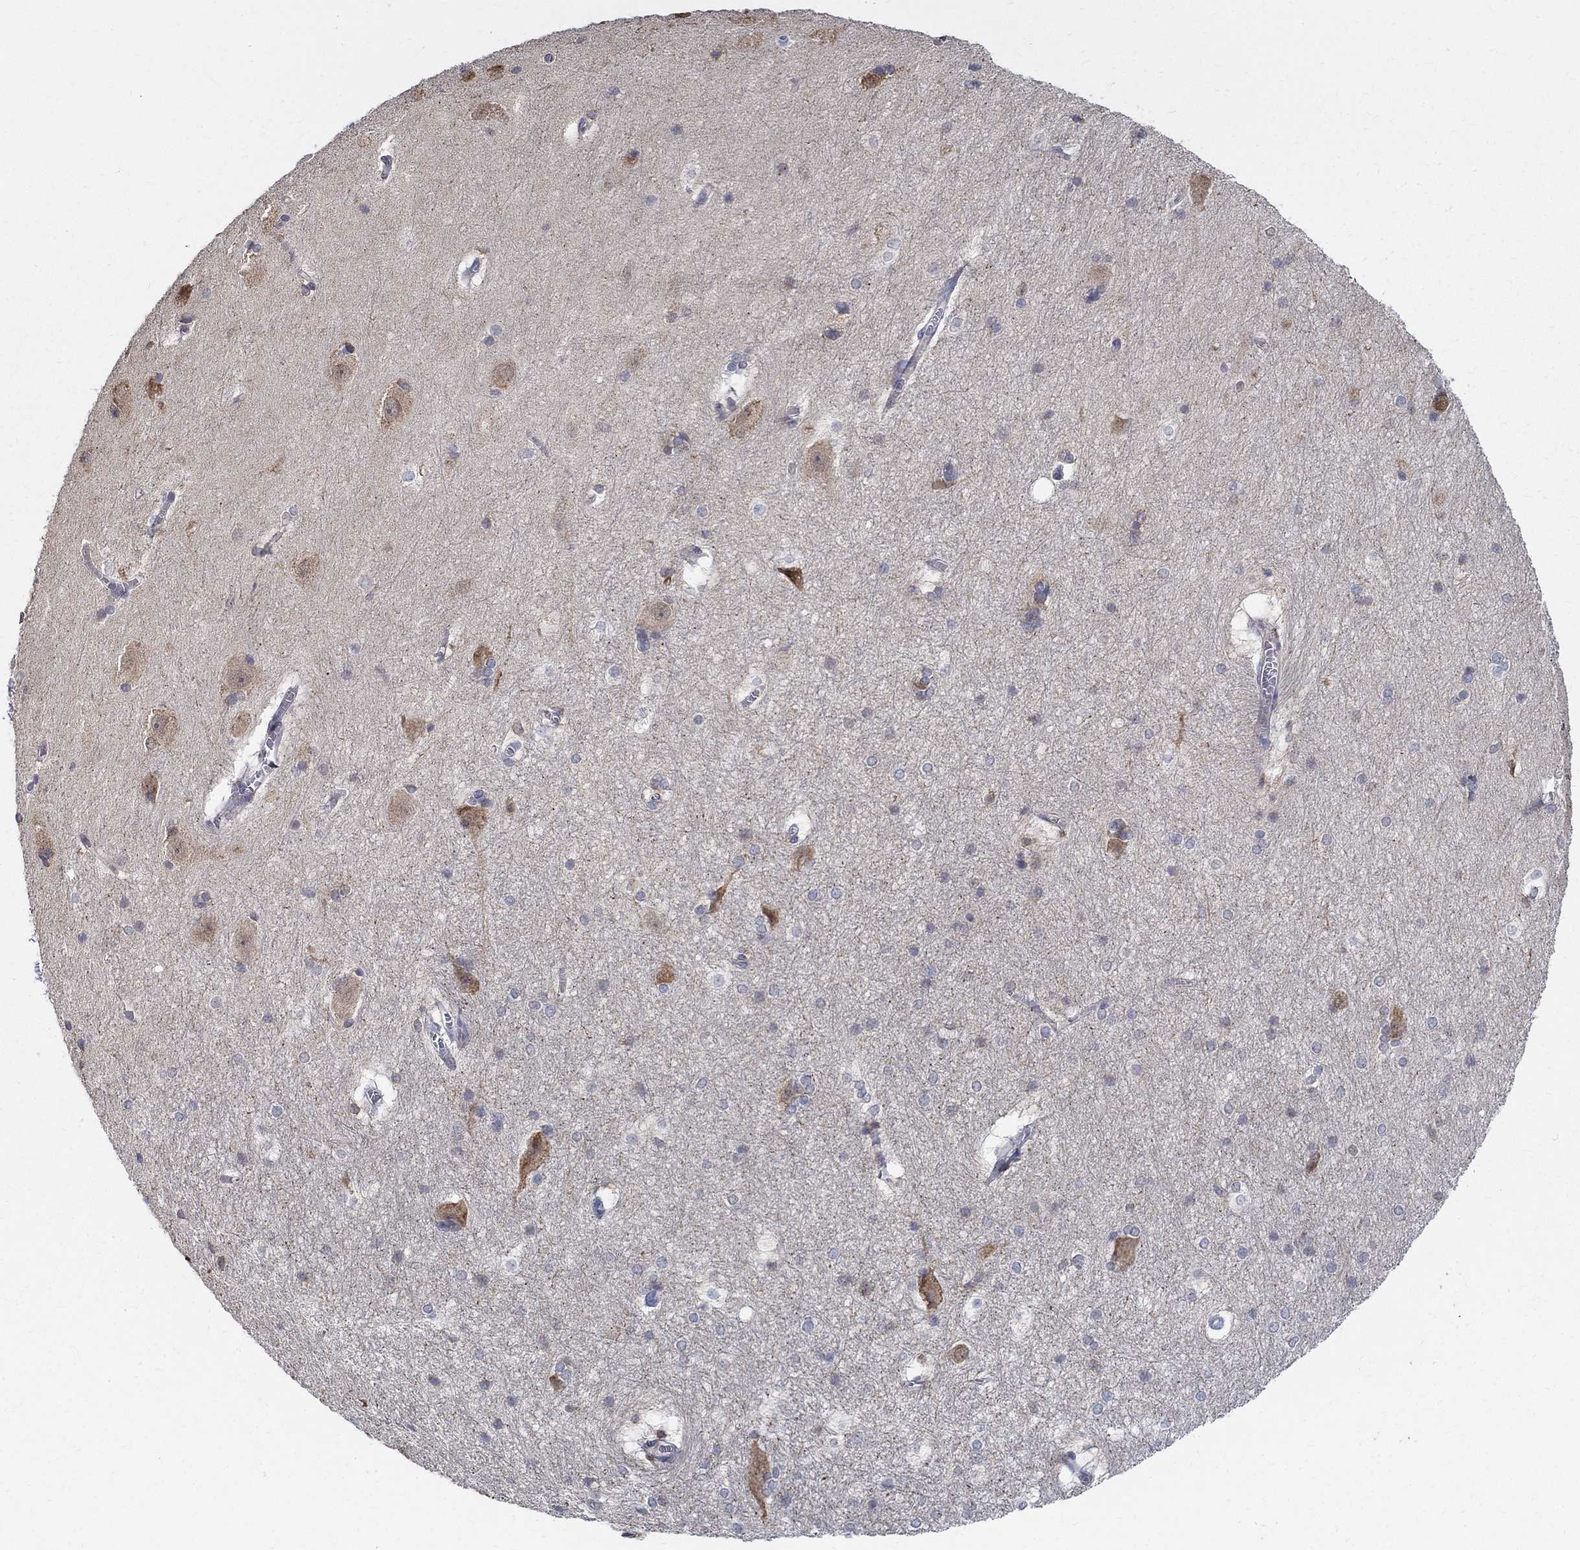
{"staining": {"intensity": "strong", "quantity": "<25%", "location": "cytoplasmic/membranous"}, "tissue": "hippocampus", "cell_type": "Glial cells", "image_type": "normal", "snomed": [{"axis": "morphology", "description": "Normal tissue, NOS"}, {"axis": "topography", "description": "Cerebral cortex"}, {"axis": "topography", "description": "Hippocampus"}], "caption": "A micrograph of human hippocampus stained for a protein displays strong cytoplasmic/membranous brown staining in glial cells.", "gene": "AGAP2", "patient": {"sex": "female", "age": 19}}